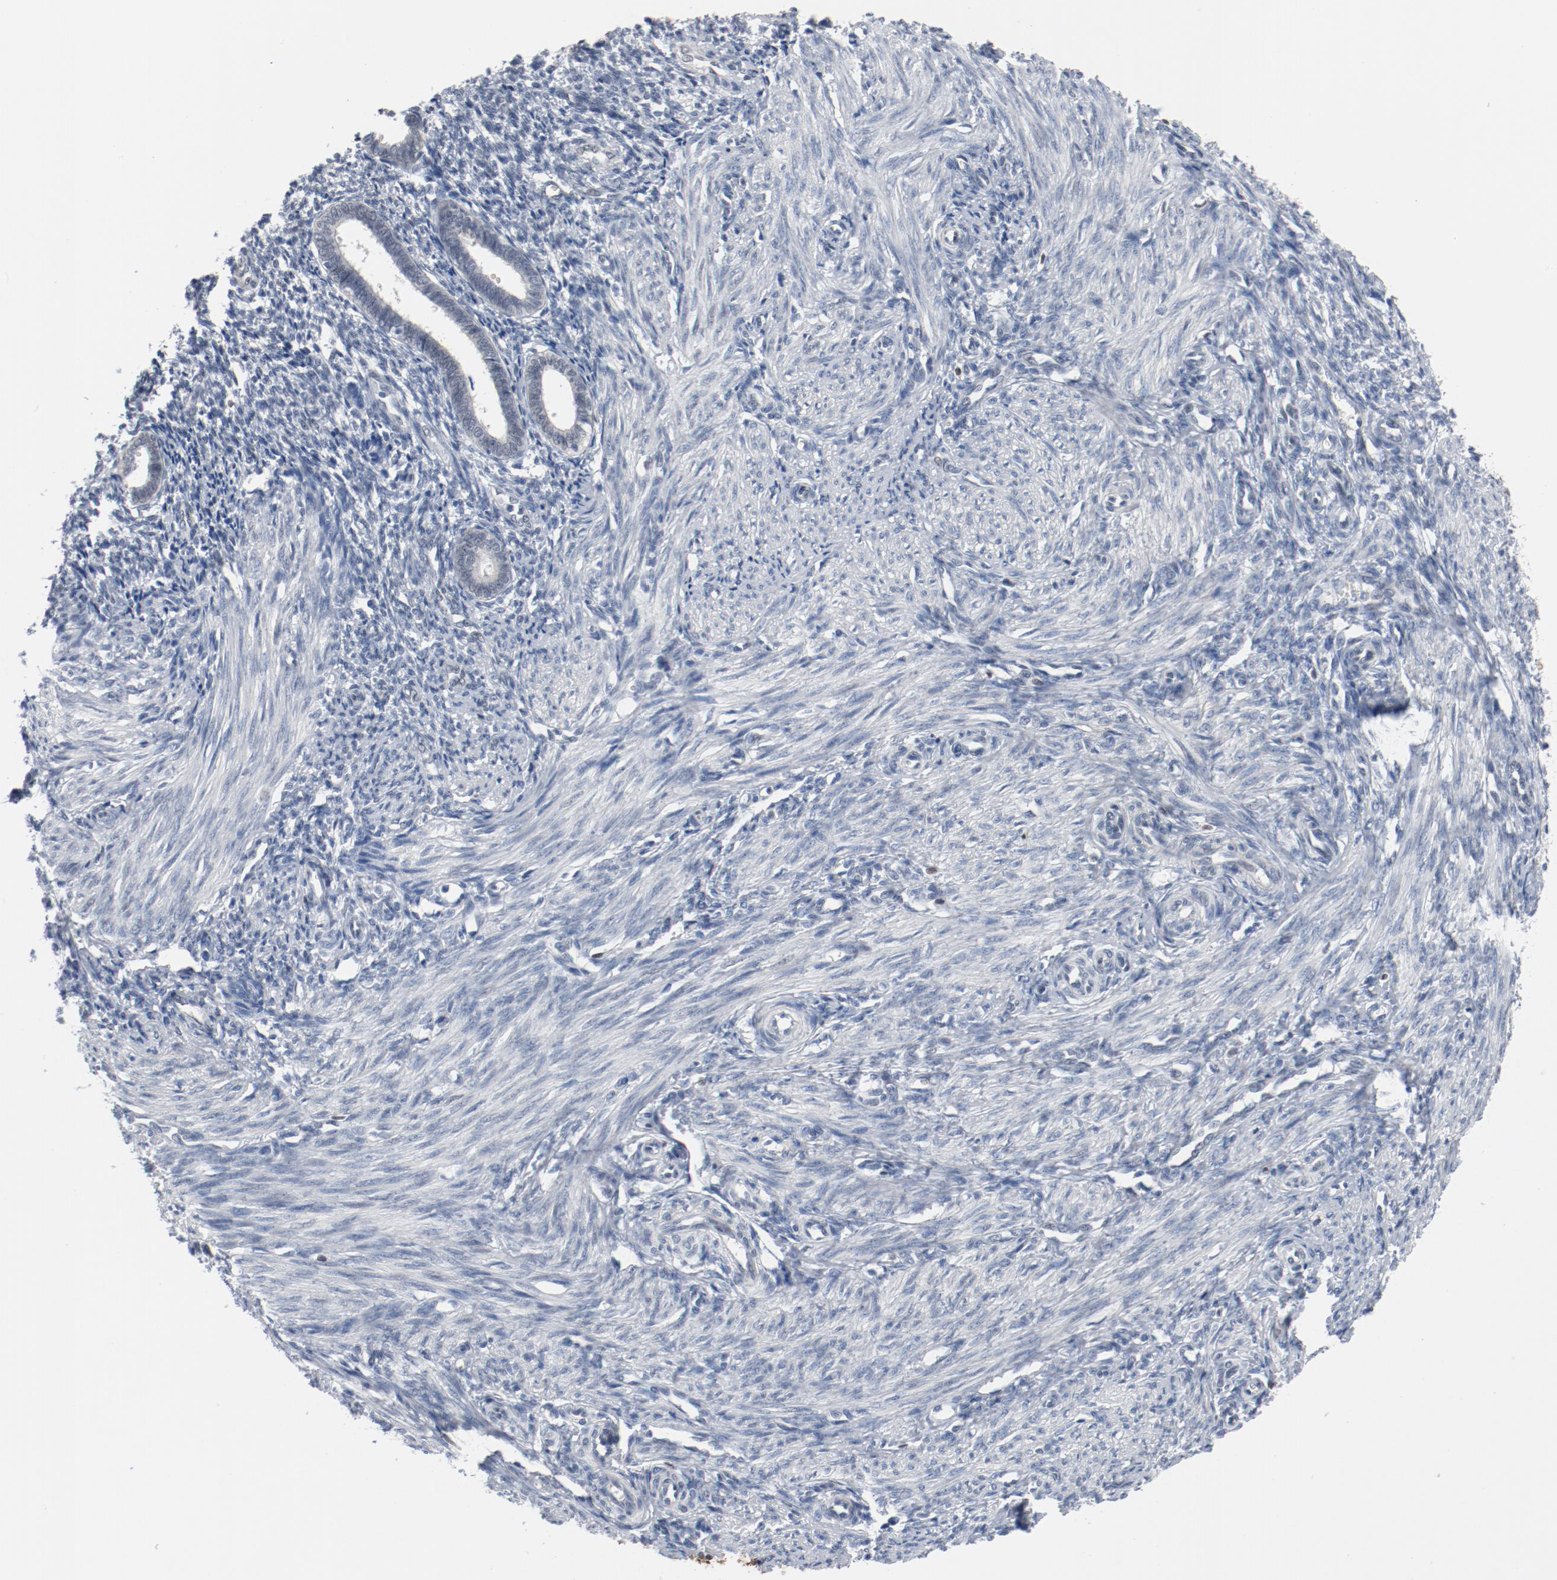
{"staining": {"intensity": "negative", "quantity": "none", "location": "none"}, "tissue": "endometrium", "cell_type": "Cells in endometrial stroma", "image_type": "normal", "snomed": [{"axis": "morphology", "description": "Normal tissue, NOS"}, {"axis": "topography", "description": "Endometrium"}], "caption": "The photomicrograph demonstrates no significant positivity in cells in endometrial stroma of endometrium. (IHC, brightfield microscopy, high magnification).", "gene": "ENSG00000285708", "patient": {"sex": "female", "age": 27}}